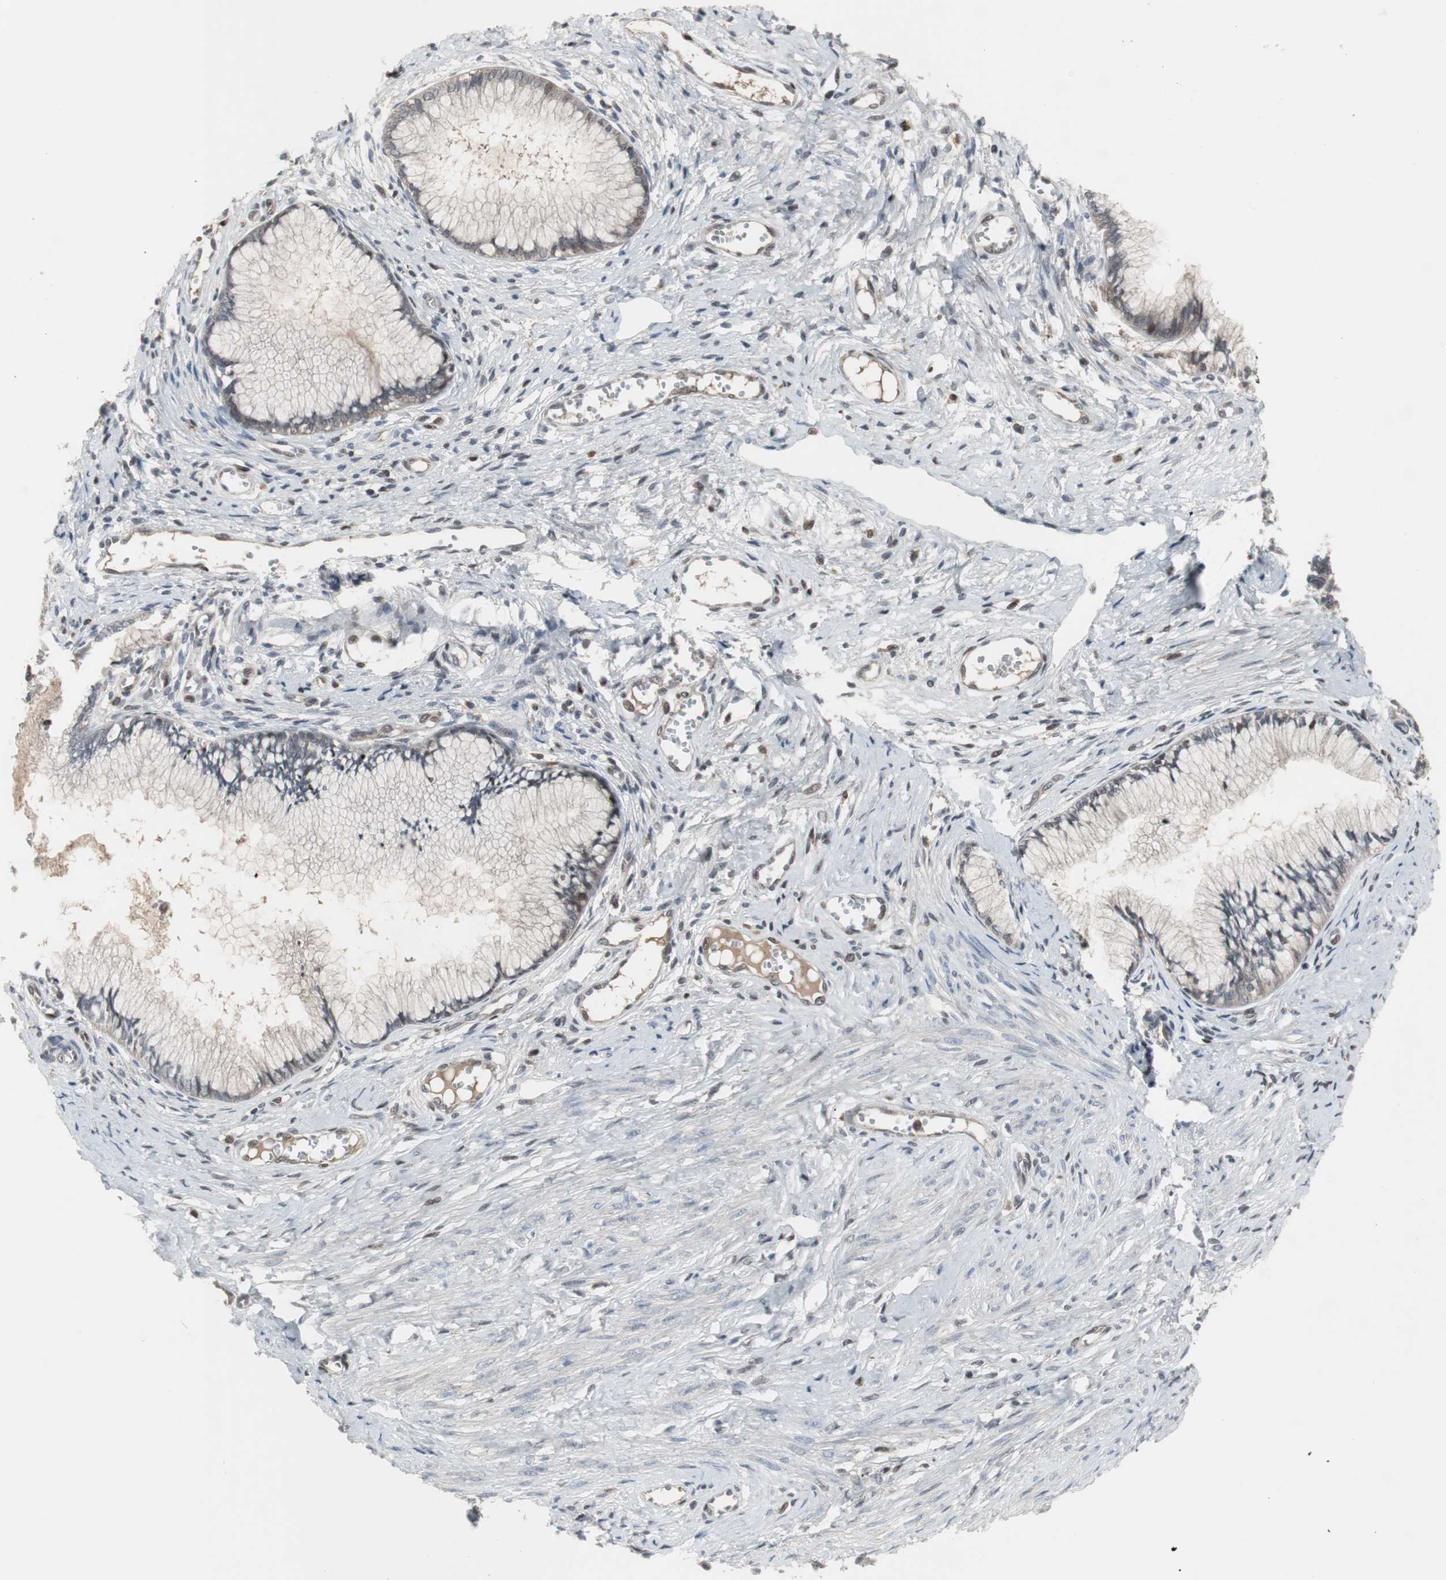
{"staining": {"intensity": "negative", "quantity": "none", "location": "none"}, "tissue": "cervical cancer", "cell_type": "Tumor cells", "image_type": "cancer", "snomed": [{"axis": "morphology", "description": "Adenocarcinoma, NOS"}, {"axis": "topography", "description": "Cervix"}], "caption": "The photomicrograph exhibits no staining of tumor cells in cervical cancer (adenocarcinoma). (Immunohistochemistry (ihc), brightfield microscopy, high magnification).", "gene": "GRK2", "patient": {"sex": "female", "age": 36}}